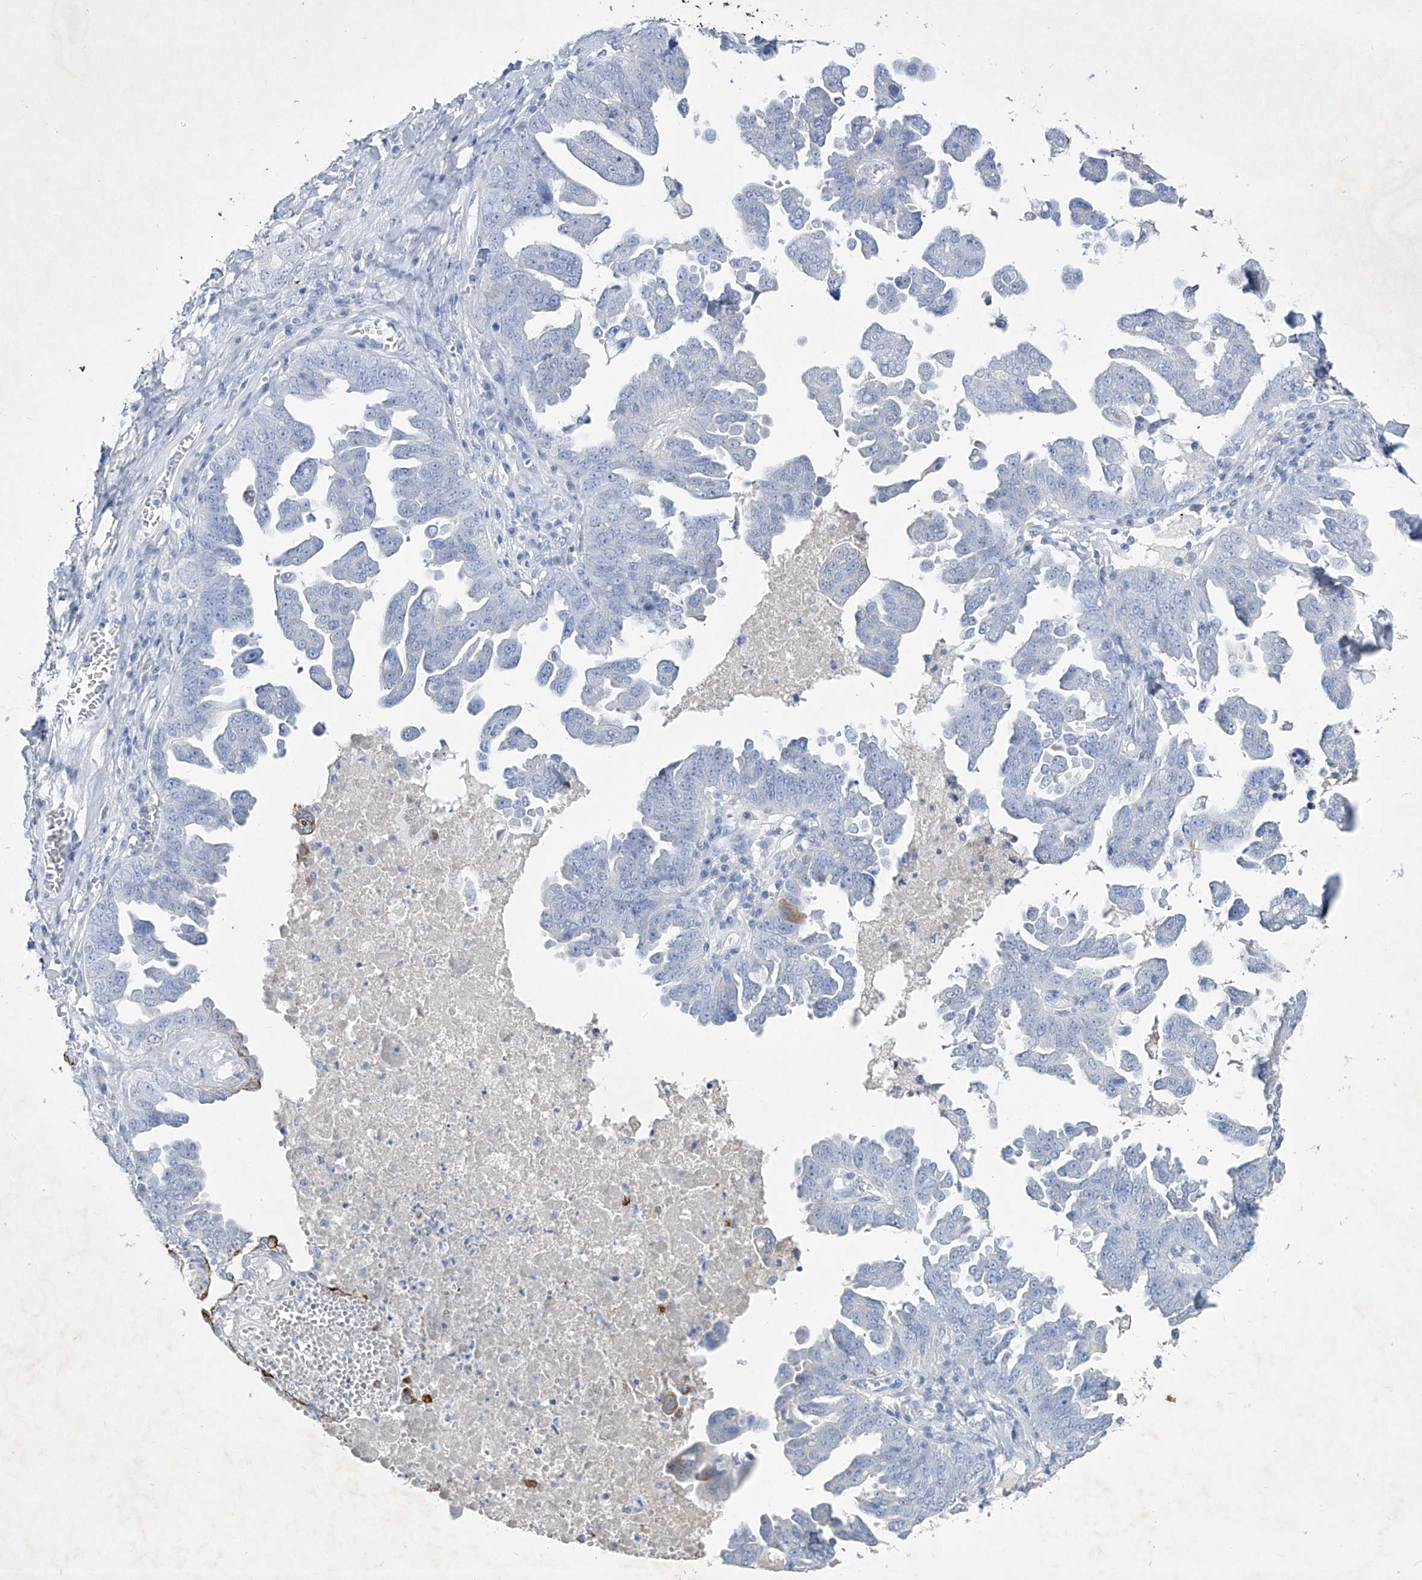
{"staining": {"intensity": "negative", "quantity": "none", "location": "none"}, "tissue": "ovarian cancer", "cell_type": "Tumor cells", "image_type": "cancer", "snomed": [{"axis": "morphology", "description": "Carcinoma, endometroid"}, {"axis": "topography", "description": "Ovary"}], "caption": "Immunohistochemistry of ovarian cancer (endometroid carcinoma) displays no staining in tumor cells.", "gene": "FRS3", "patient": {"sex": "female", "age": 62}}